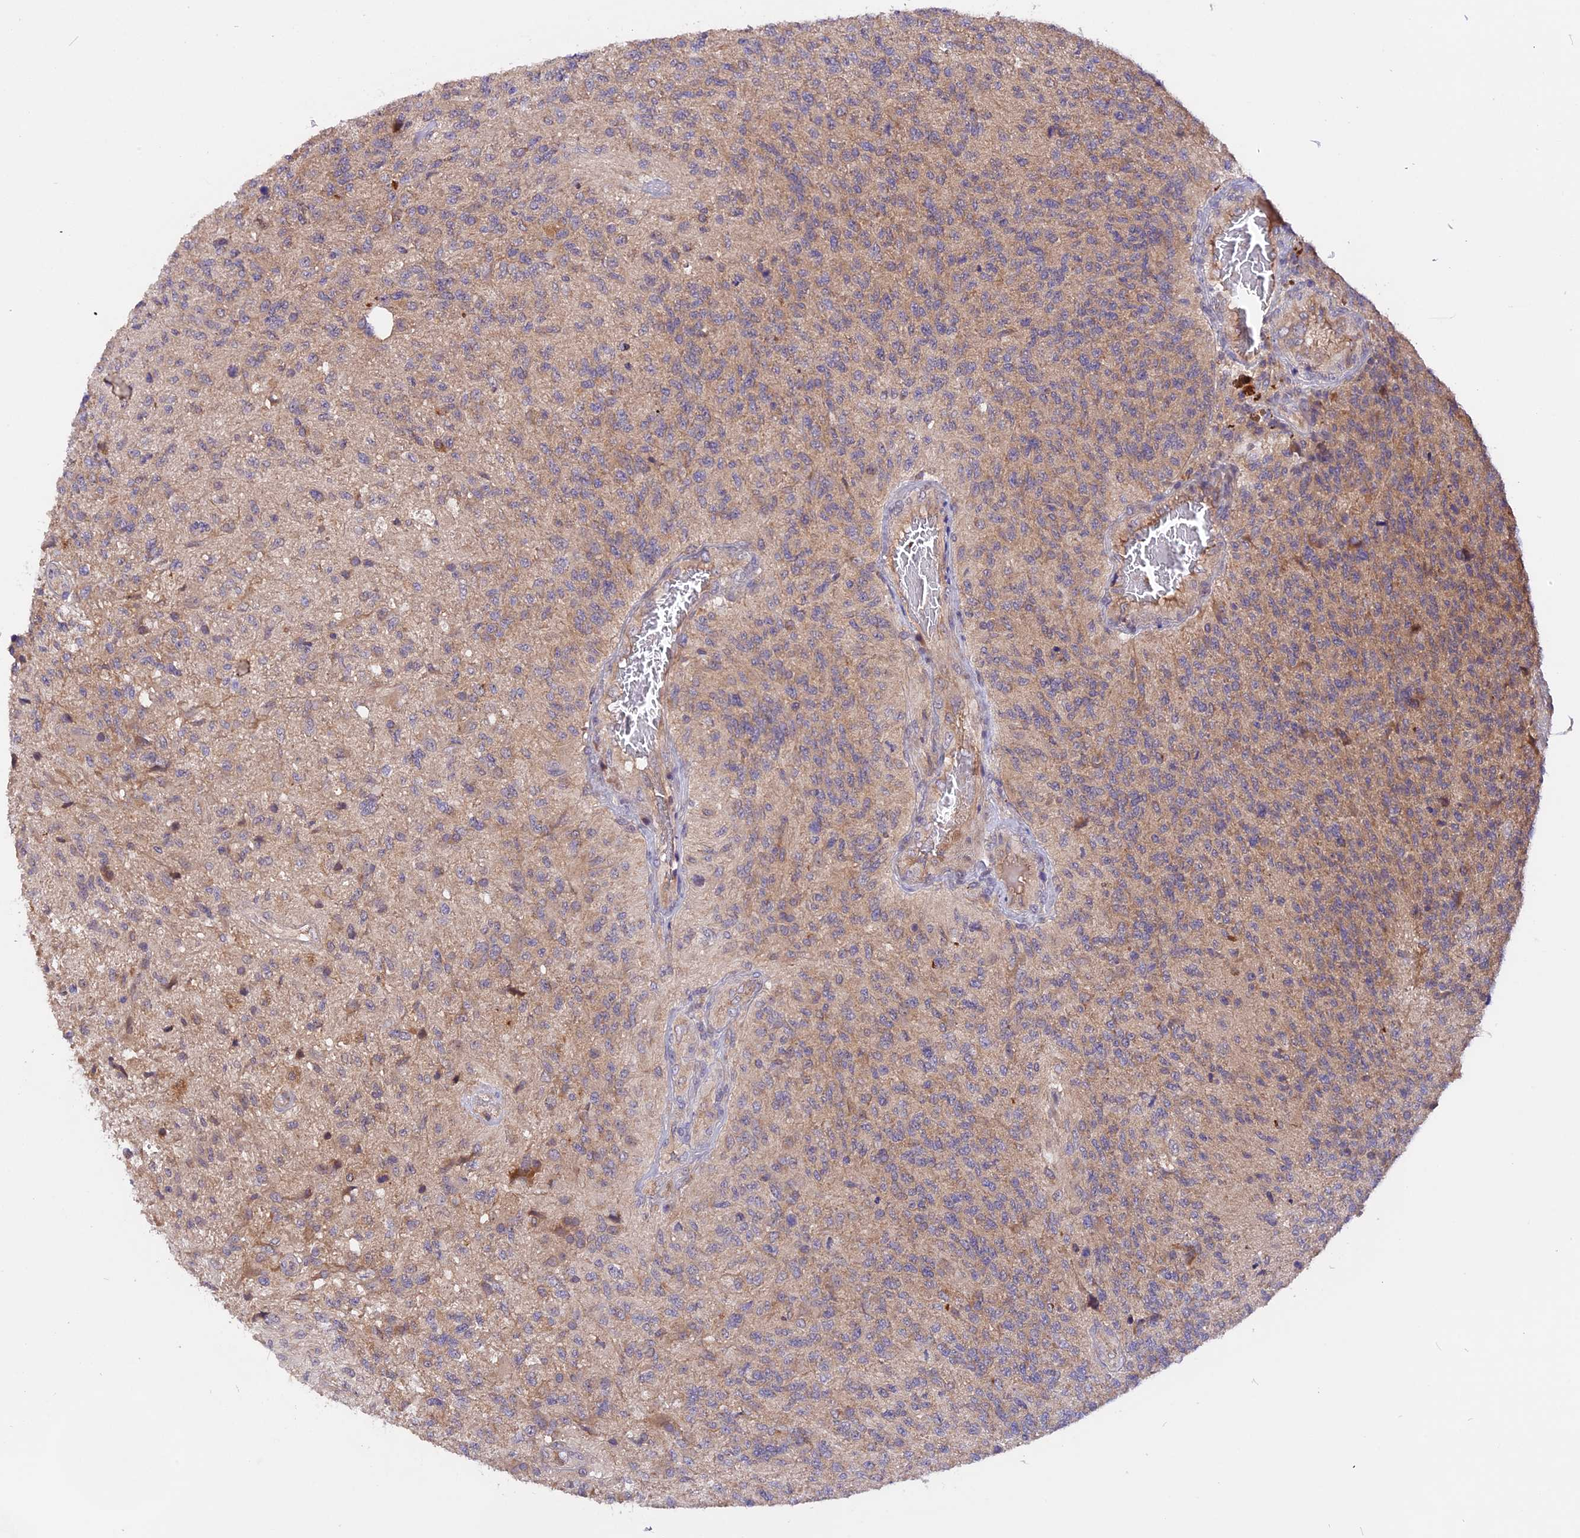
{"staining": {"intensity": "weak", "quantity": "25%-75%", "location": "cytoplasmic/membranous"}, "tissue": "glioma", "cell_type": "Tumor cells", "image_type": "cancer", "snomed": [{"axis": "morphology", "description": "Glioma, malignant, High grade"}, {"axis": "topography", "description": "Brain"}], "caption": "Malignant glioma (high-grade) stained with a protein marker exhibits weak staining in tumor cells.", "gene": "MARK4", "patient": {"sex": "male", "age": 56}}